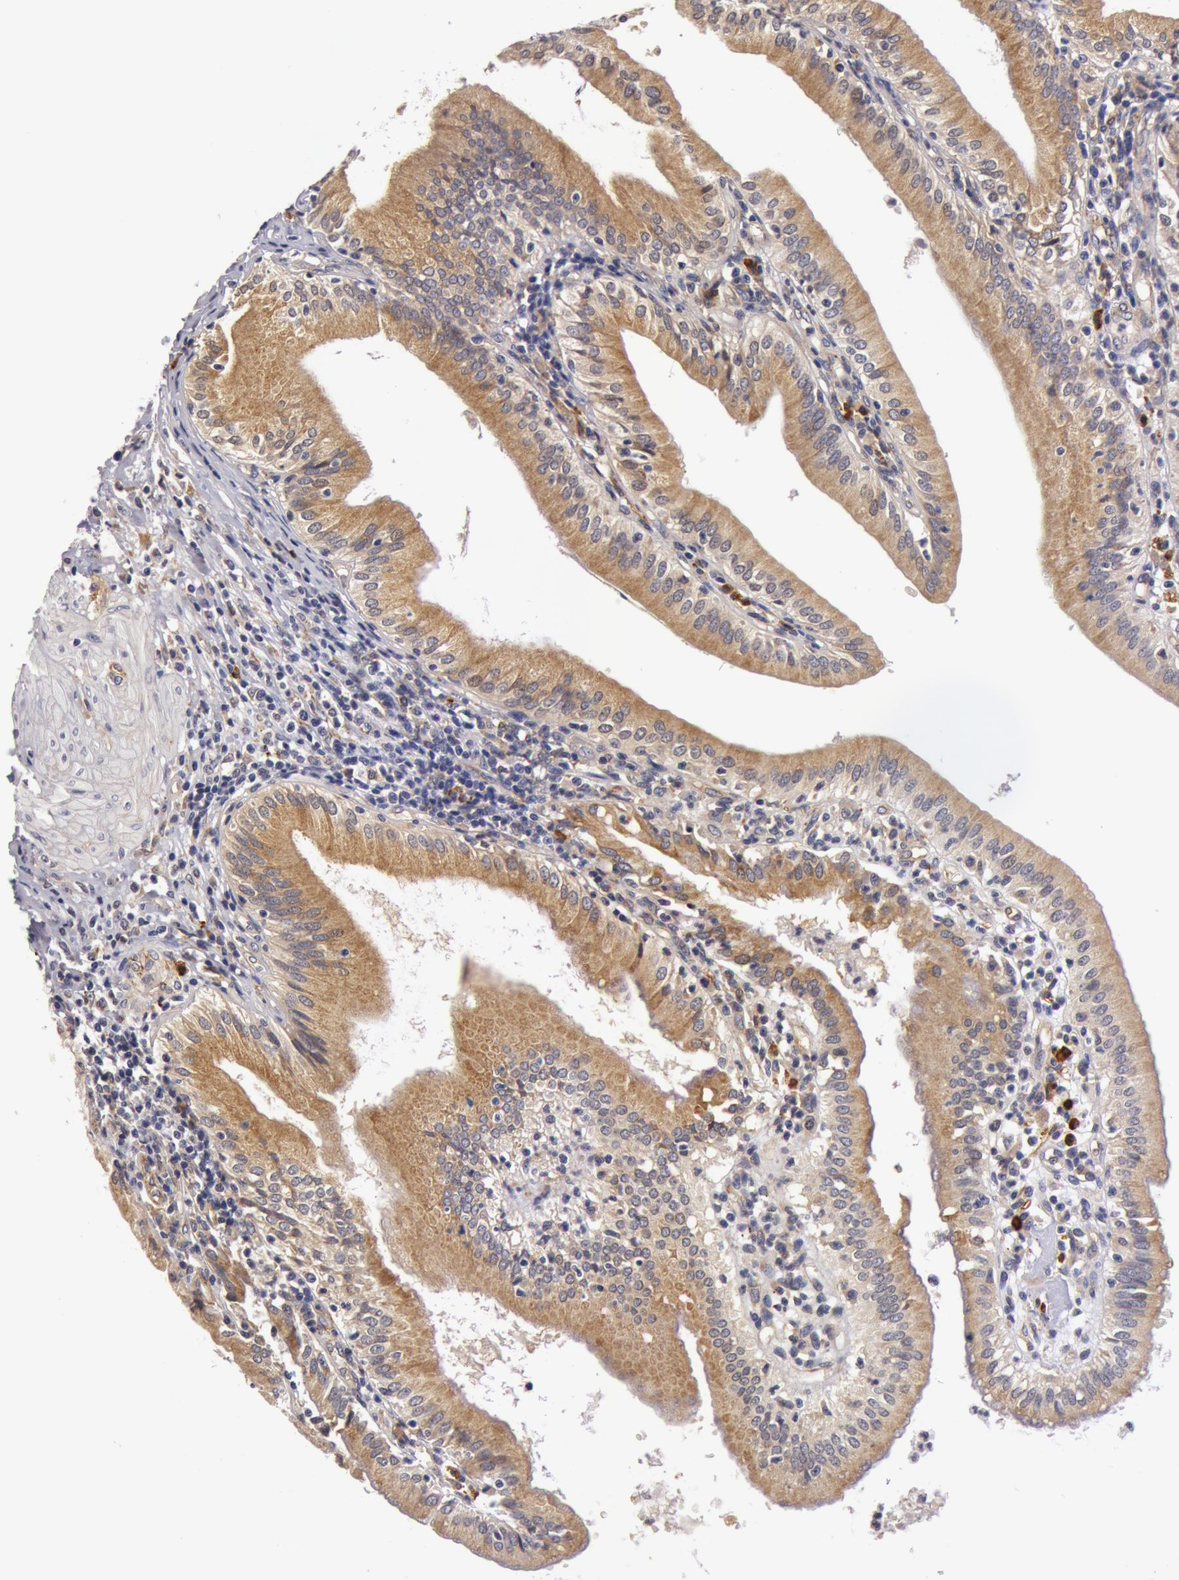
{"staining": {"intensity": "weak", "quantity": ">75%", "location": "cytoplasmic/membranous"}, "tissue": "gallbladder", "cell_type": "Glandular cells", "image_type": "normal", "snomed": [{"axis": "morphology", "description": "Normal tissue, NOS"}, {"axis": "topography", "description": "Gallbladder"}], "caption": "Glandular cells exhibit low levels of weak cytoplasmic/membranous expression in approximately >75% of cells in normal human gallbladder.", "gene": "IL23A", "patient": {"sex": "male", "age": 58}}